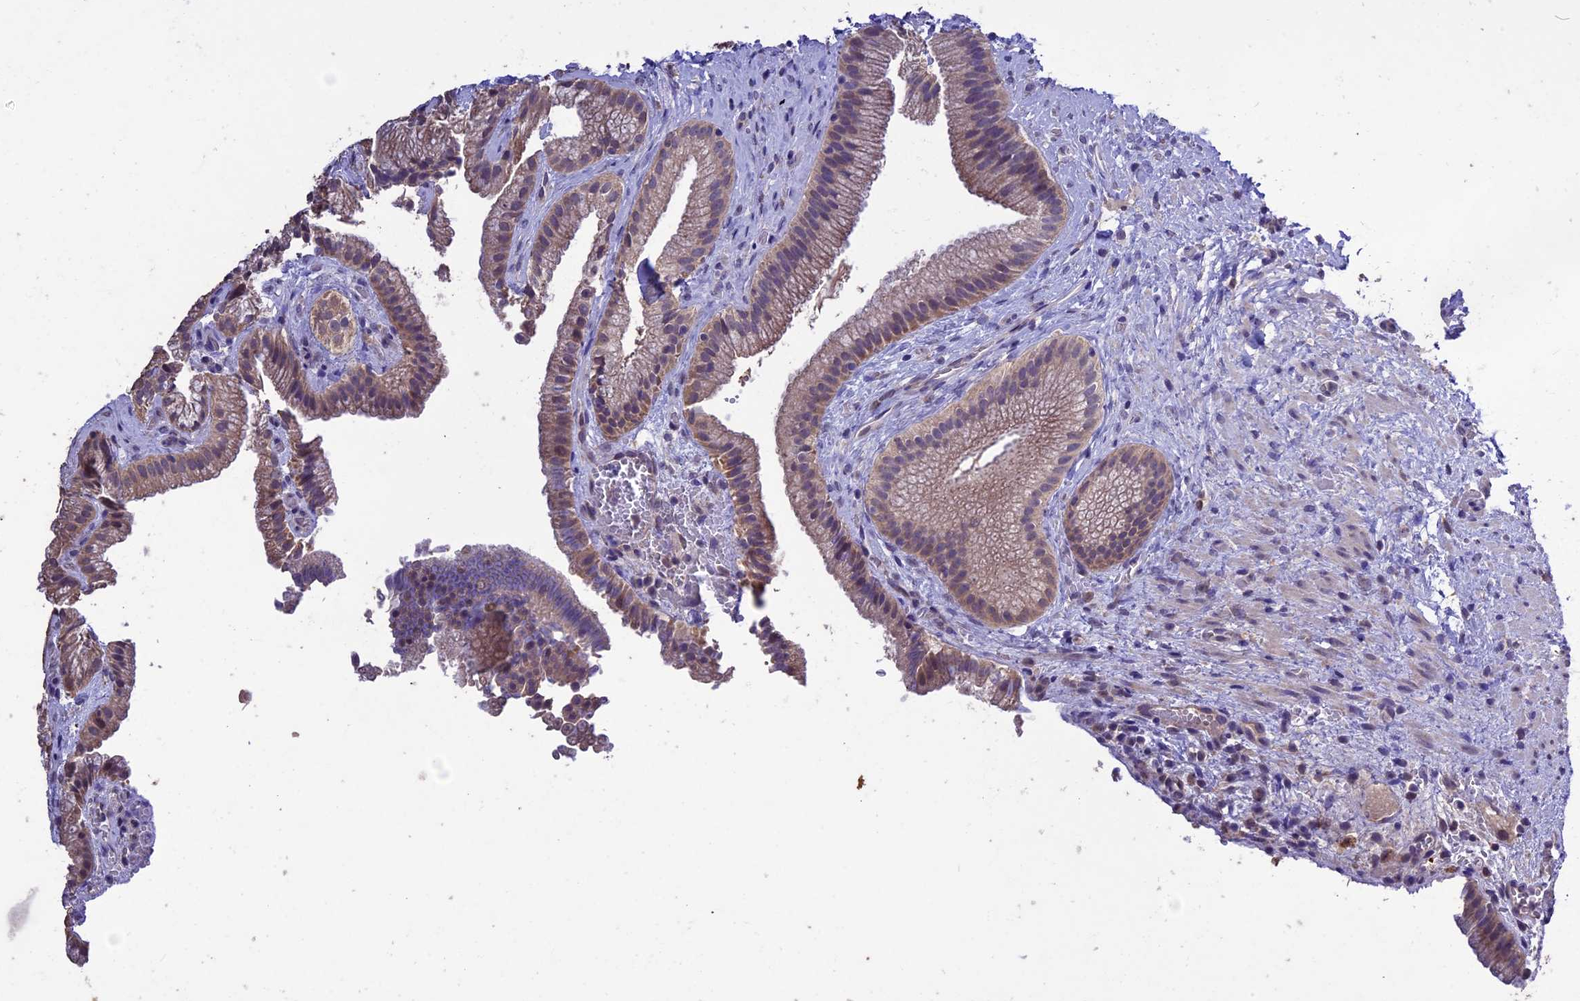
{"staining": {"intensity": "moderate", "quantity": "25%-75%", "location": "cytoplasmic/membranous"}, "tissue": "gallbladder", "cell_type": "Glandular cells", "image_type": "normal", "snomed": [{"axis": "morphology", "description": "Normal tissue, NOS"}, {"axis": "morphology", "description": "Inflammation, NOS"}, {"axis": "topography", "description": "Gallbladder"}], "caption": "Glandular cells demonstrate moderate cytoplasmic/membranous positivity in approximately 25%-75% of cells in unremarkable gallbladder. (Brightfield microscopy of DAB IHC at high magnification).", "gene": "DIS3L", "patient": {"sex": "male", "age": 51}}